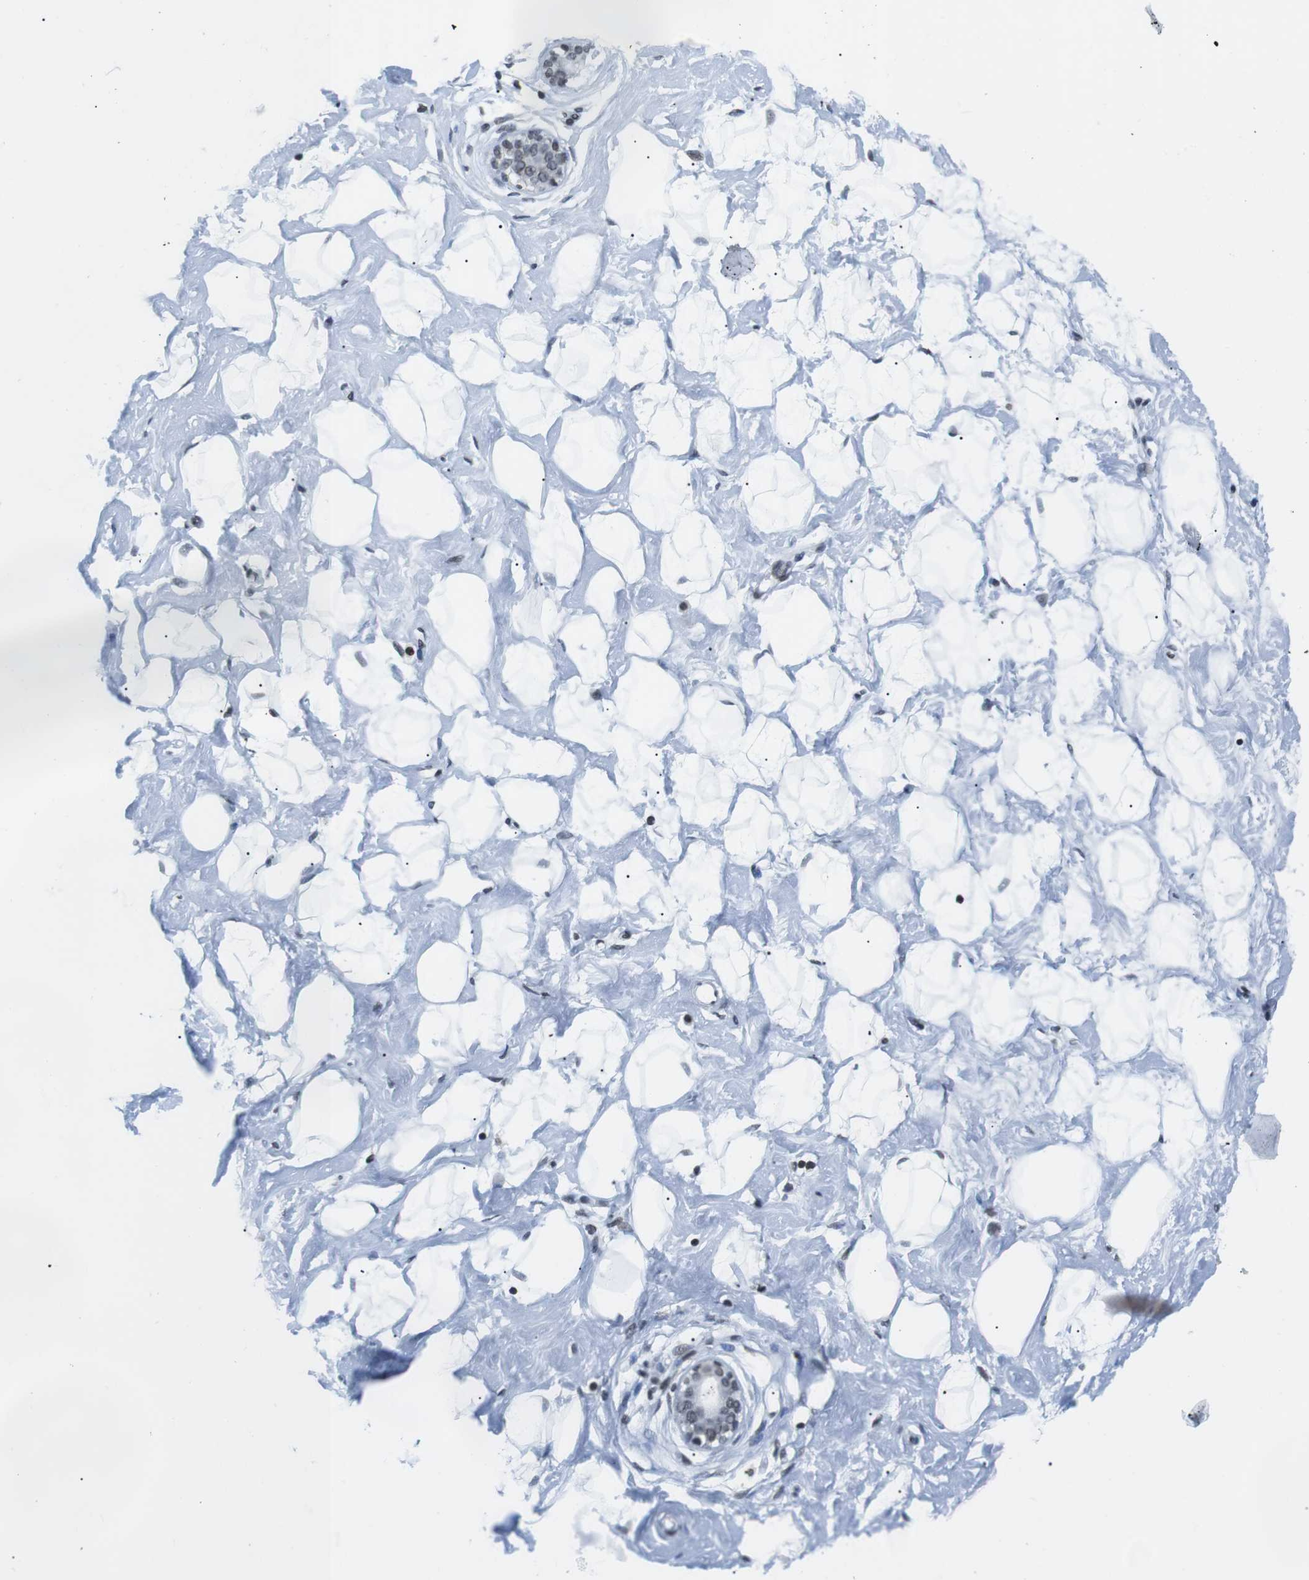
{"staining": {"intensity": "negative", "quantity": "none", "location": "none"}, "tissue": "breast", "cell_type": "Adipocytes", "image_type": "normal", "snomed": [{"axis": "morphology", "description": "Normal tissue, NOS"}, {"axis": "topography", "description": "Breast"}], "caption": "DAB immunohistochemical staining of unremarkable breast reveals no significant positivity in adipocytes. (DAB (3,3'-diaminobenzidine) immunohistochemistry (IHC) visualized using brightfield microscopy, high magnification).", "gene": "E2F2", "patient": {"sex": "female", "age": 23}}